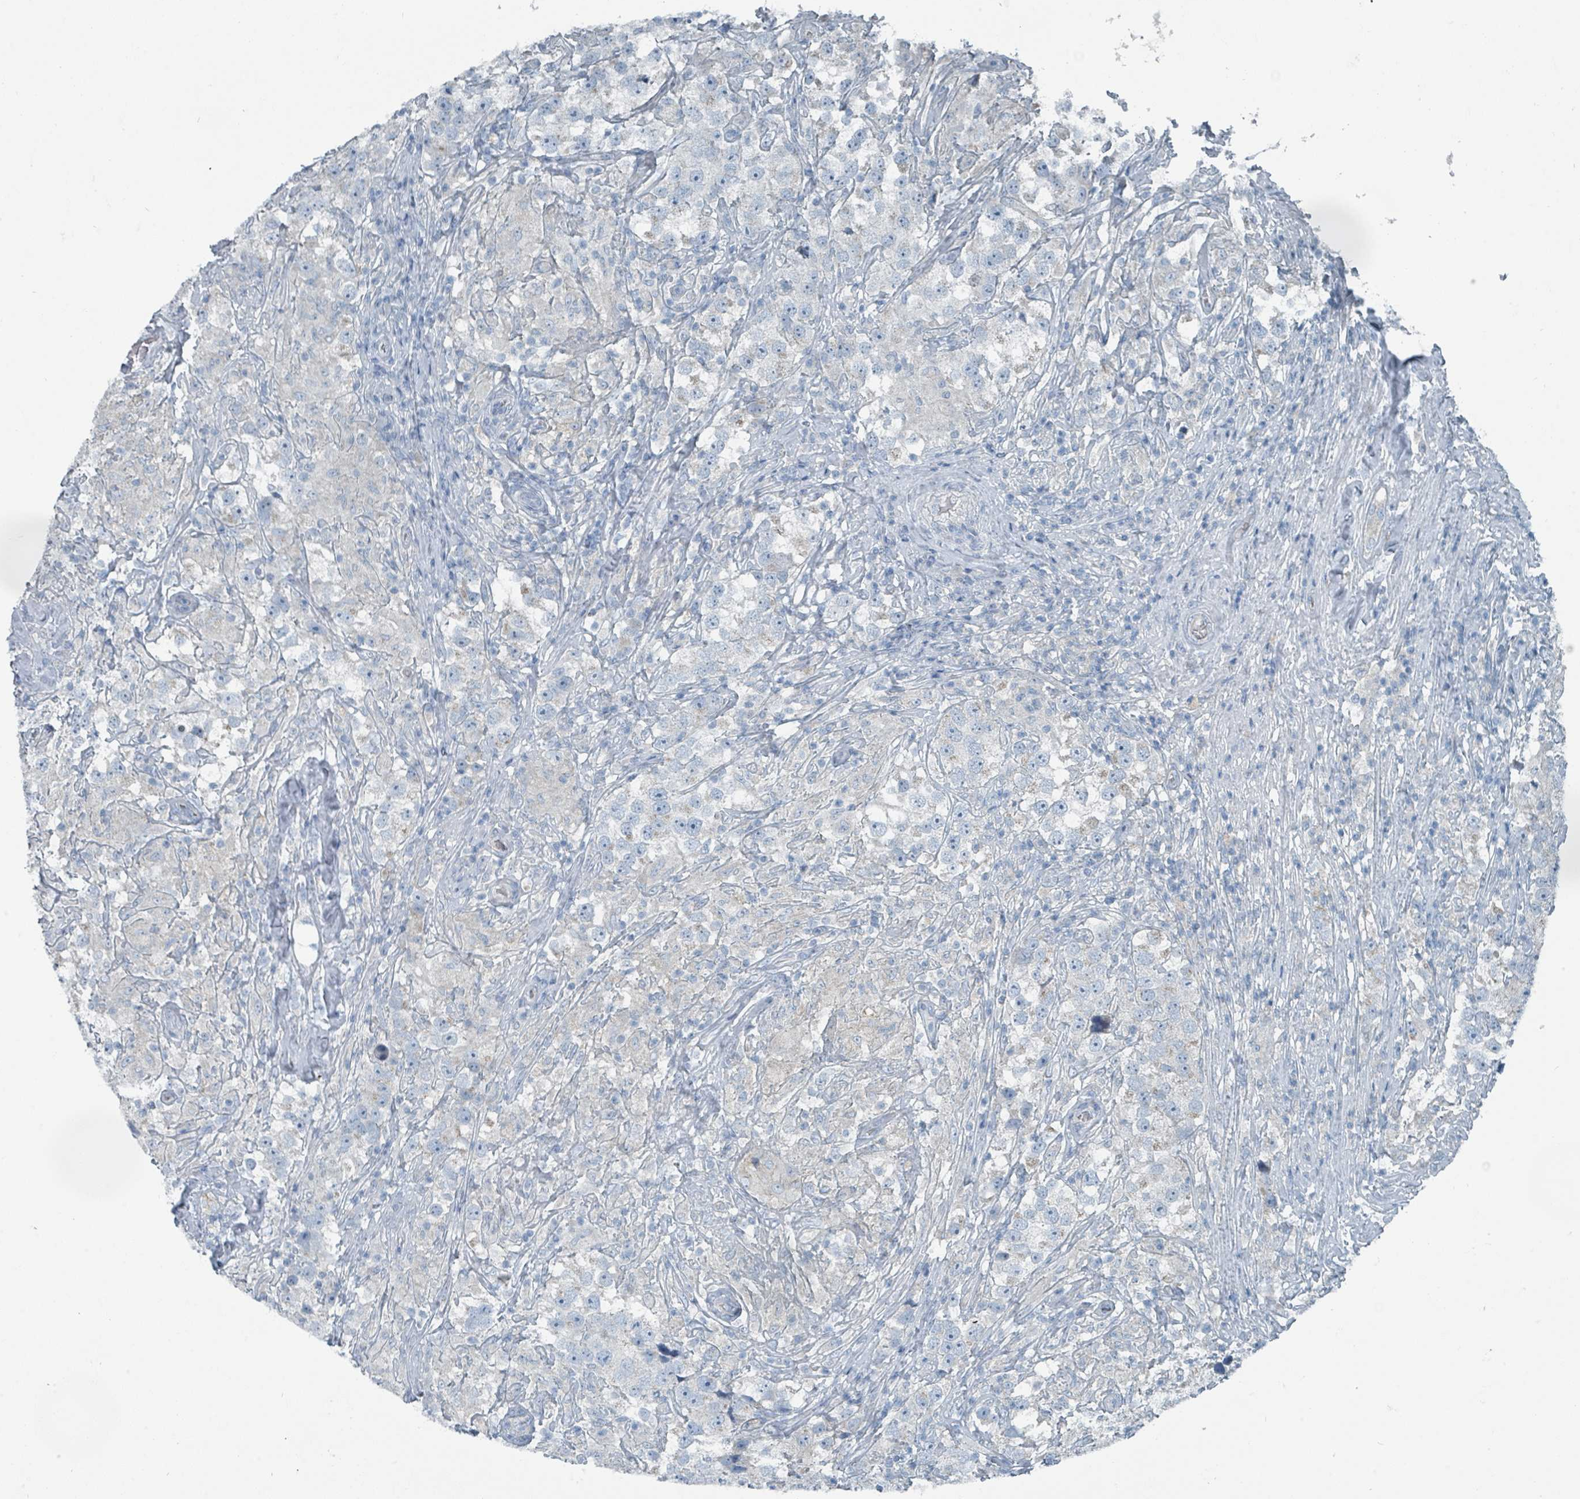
{"staining": {"intensity": "negative", "quantity": "none", "location": "none"}, "tissue": "testis cancer", "cell_type": "Tumor cells", "image_type": "cancer", "snomed": [{"axis": "morphology", "description": "Seminoma, NOS"}, {"axis": "topography", "description": "Testis"}], "caption": "Seminoma (testis) was stained to show a protein in brown. There is no significant positivity in tumor cells. (Brightfield microscopy of DAB immunohistochemistry (IHC) at high magnification).", "gene": "RASA4", "patient": {"sex": "male", "age": 46}}